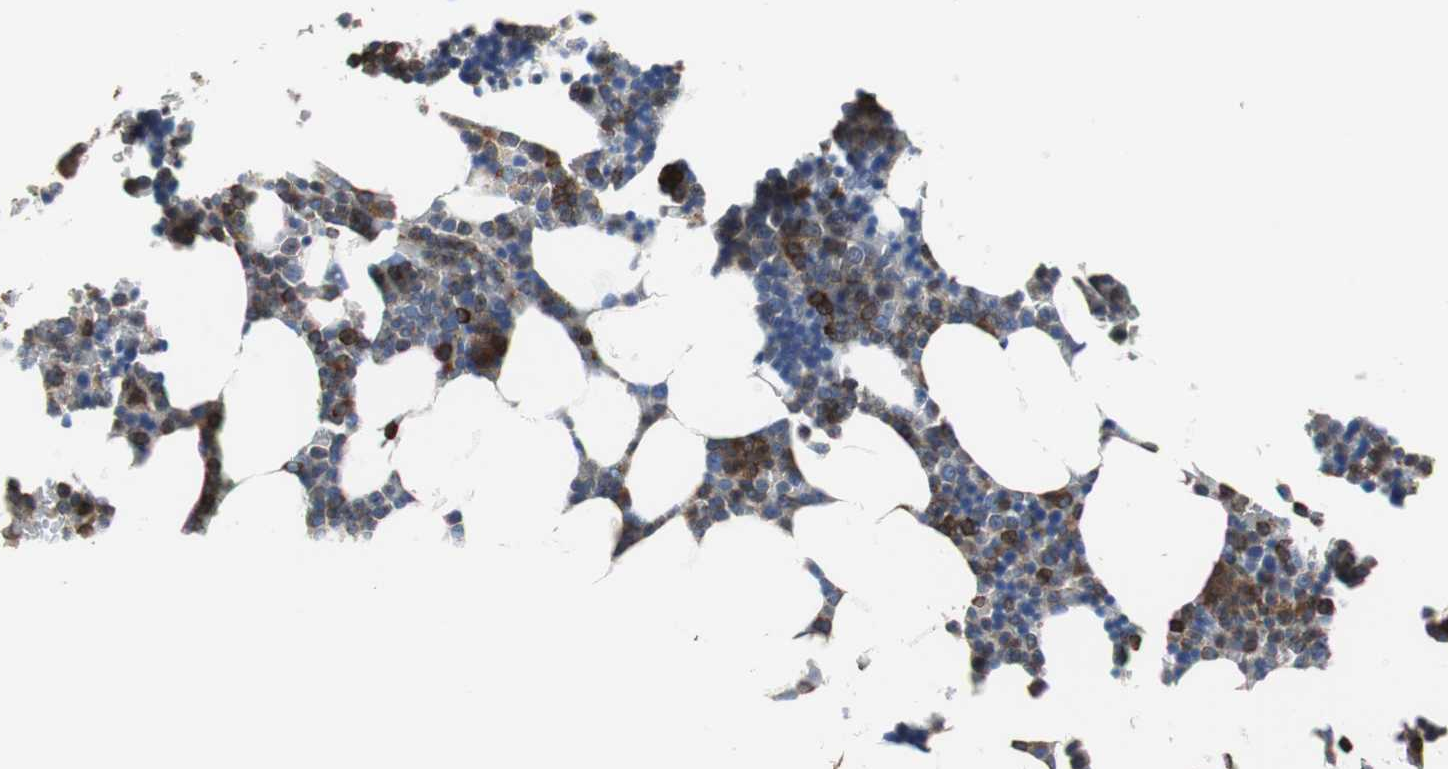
{"staining": {"intensity": "strong", "quantity": "<25%", "location": "cytoplasmic/membranous"}, "tissue": "bone marrow", "cell_type": "Hematopoietic cells", "image_type": "normal", "snomed": [{"axis": "morphology", "description": "Normal tissue, NOS"}, {"axis": "topography", "description": "Bone marrow"}], "caption": "IHC staining of unremarkable bone marrow, which displays medium levels of strong cytoplasmic/membranous expression in approximately <25% of hematopoietic cells indicating strong cytoplasmic/membranous protein positivity. The staining was performed using DAB (brown) for protein detection and nuclei were counterstained in hematoxylin (blue).", "gene": "PLCG2", "patient": {"sex": "female", "age": 73}}